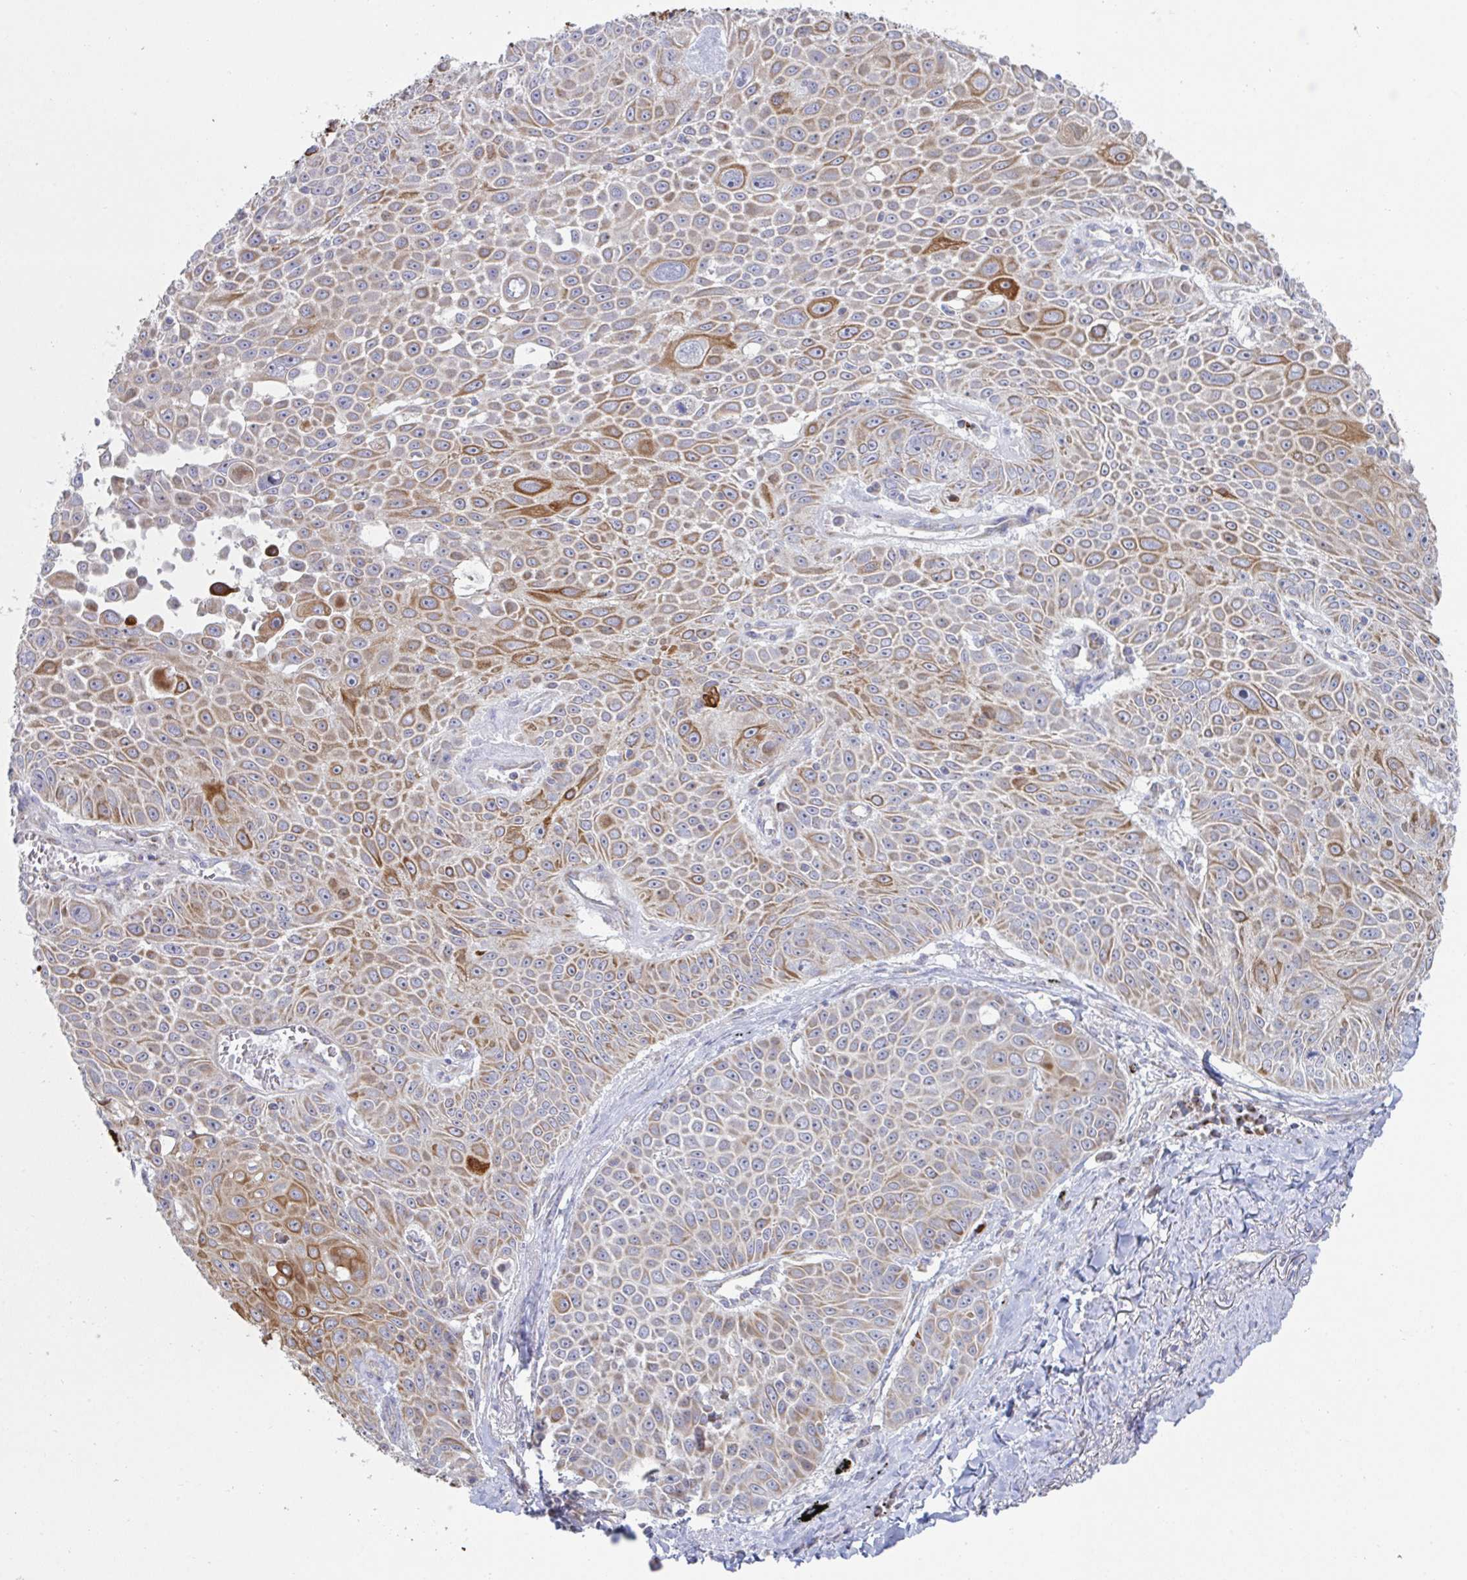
{"staining": {"intensity": "moderate", "quantity": ">75%", "location": "cytoplasmic/membranous"}, "tissue": "lung cancer", "cell_type": "Tumor cells", "image_type": "cancer", "snomed": [{"axis": "morphology", "description": "Squamous cell carcinoma, NOS"}, {"axis": "morphology", "description": "Squamous cell carcinoma, metastatic, NOS"}, {"axis": "topography", "description": "Lymph node"}, {"axis": "topography", "description": "Lung"}], "caption": "Immunohistochemical staining of human lung metastatic squamous cell carcinoma reveals medium levels of moderate cytoplasmic/membranous expression in approximately >75% of tumor cells.", "gene": "NDUFA7", "patient": {"sex": "female", "age": 62}}